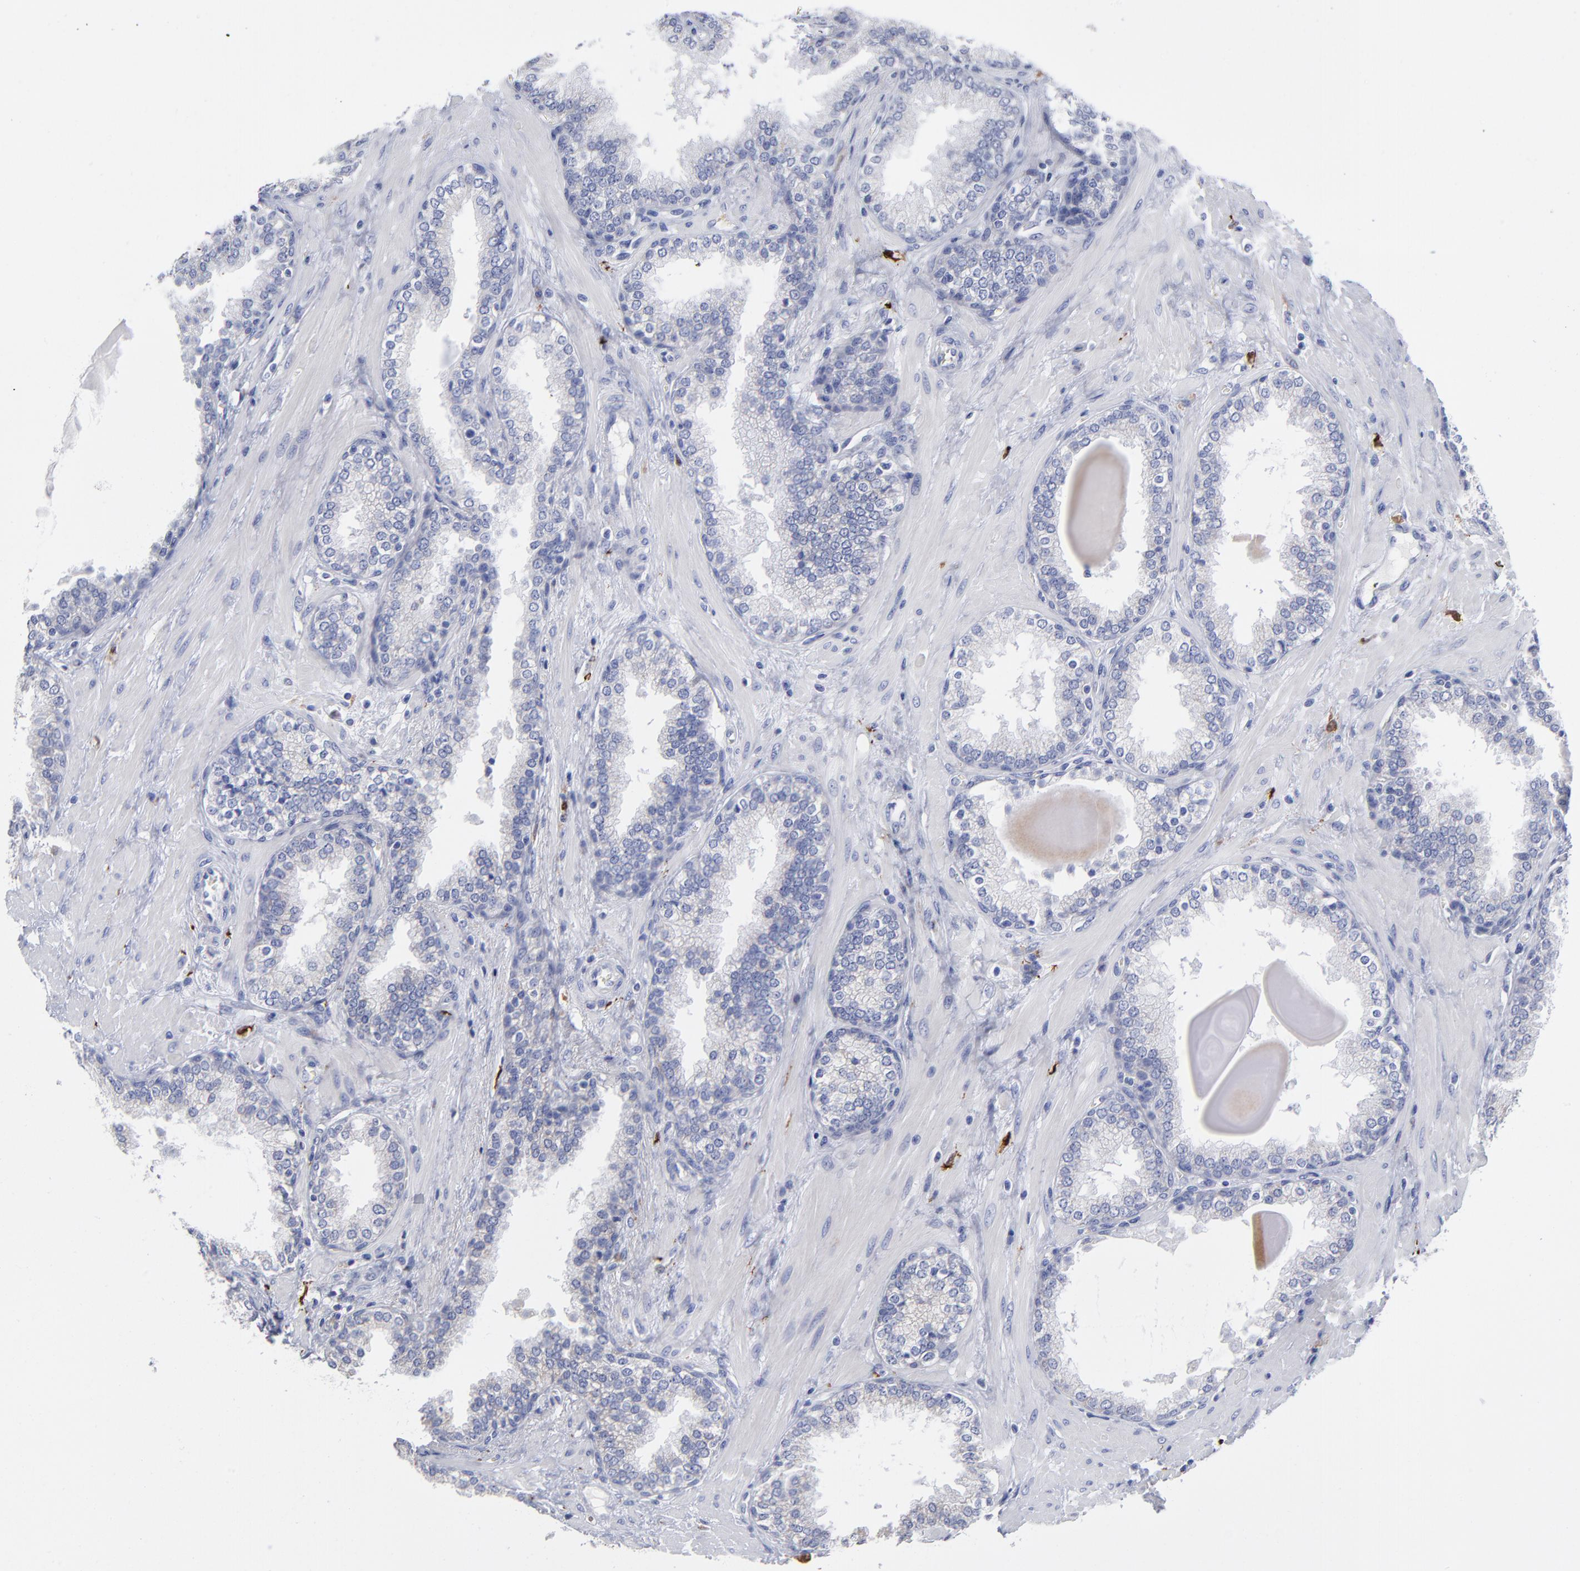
{"staining": {"intensity": "negative", "quantity": "none", "location": "none"}, "tissue": "prostate", "cell_type": "Glandular cells", "image_type": "normal", "snomed": [{"axis": "morphology", "description": "Normal tissue, NOS"}, {"axis": "topography", "description": "Prostate"}], "caption": "Glandular cells are negative for protein expression in normal human prostate. (Immunohistochemistry (ihc), brightfield microscopy, high magnification).", "gene": "PTP4A1", "patient": {"sex": "male", "age": 51}}